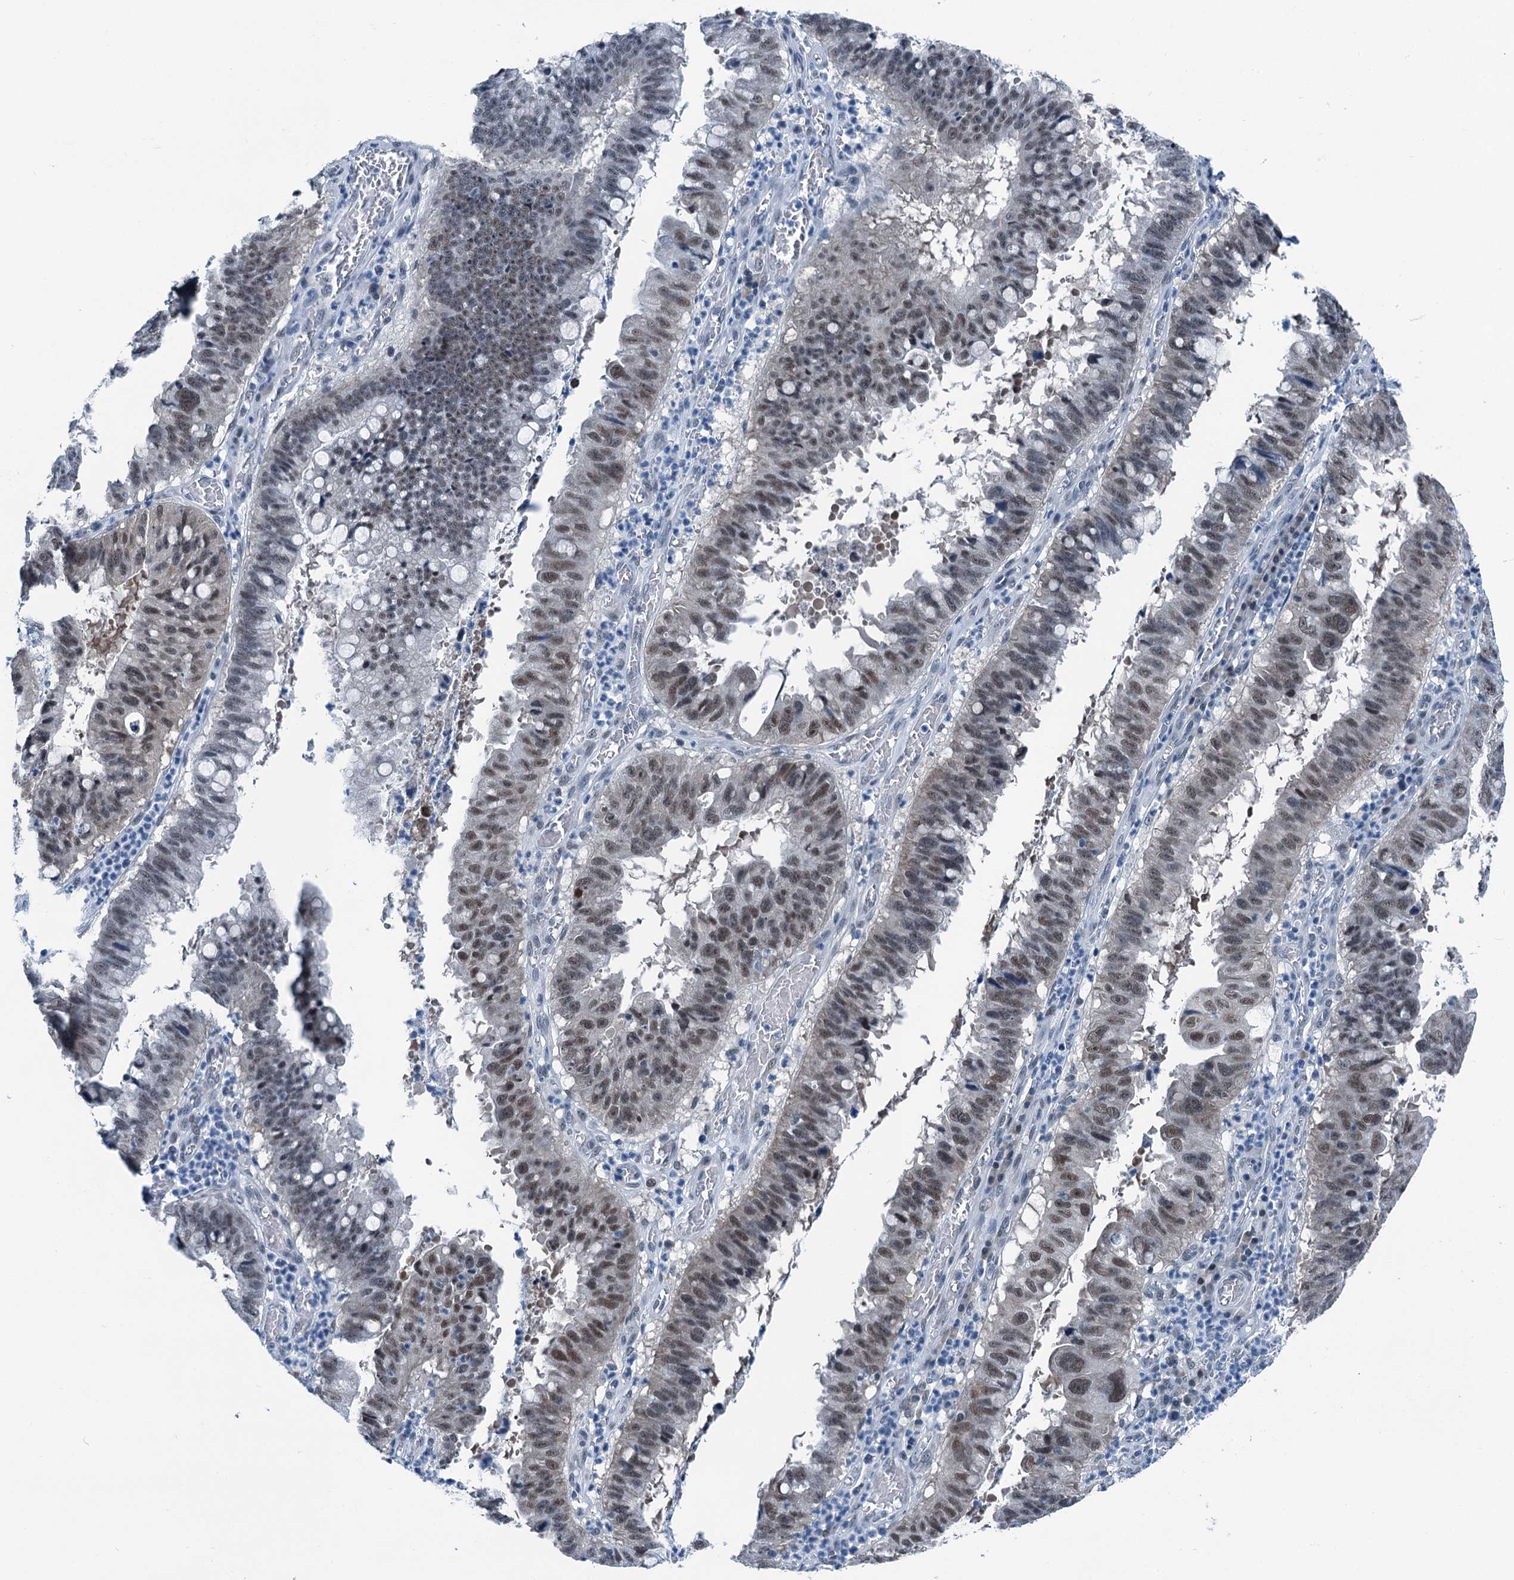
{"staining": {"intensity": "moderate", "quantity": "<25%", "location": "nuclear"}, "tissue": "stomach cancer", "cell_type": "Tumor cells", "image_type": "cancer", "snomed": [{"axis": "morphology", "description": "Adenocarcinoma, NOS"}, {"axis": "topography", "description": "Stomach"}], "caption": "A micrograph of stomach cancer (adenocarcinoma) stained for a protein displays moderate nuclear brown staining in tumor cells.", "gene": "TRPT1", "patient": {"sex": "male", "age": 59}}